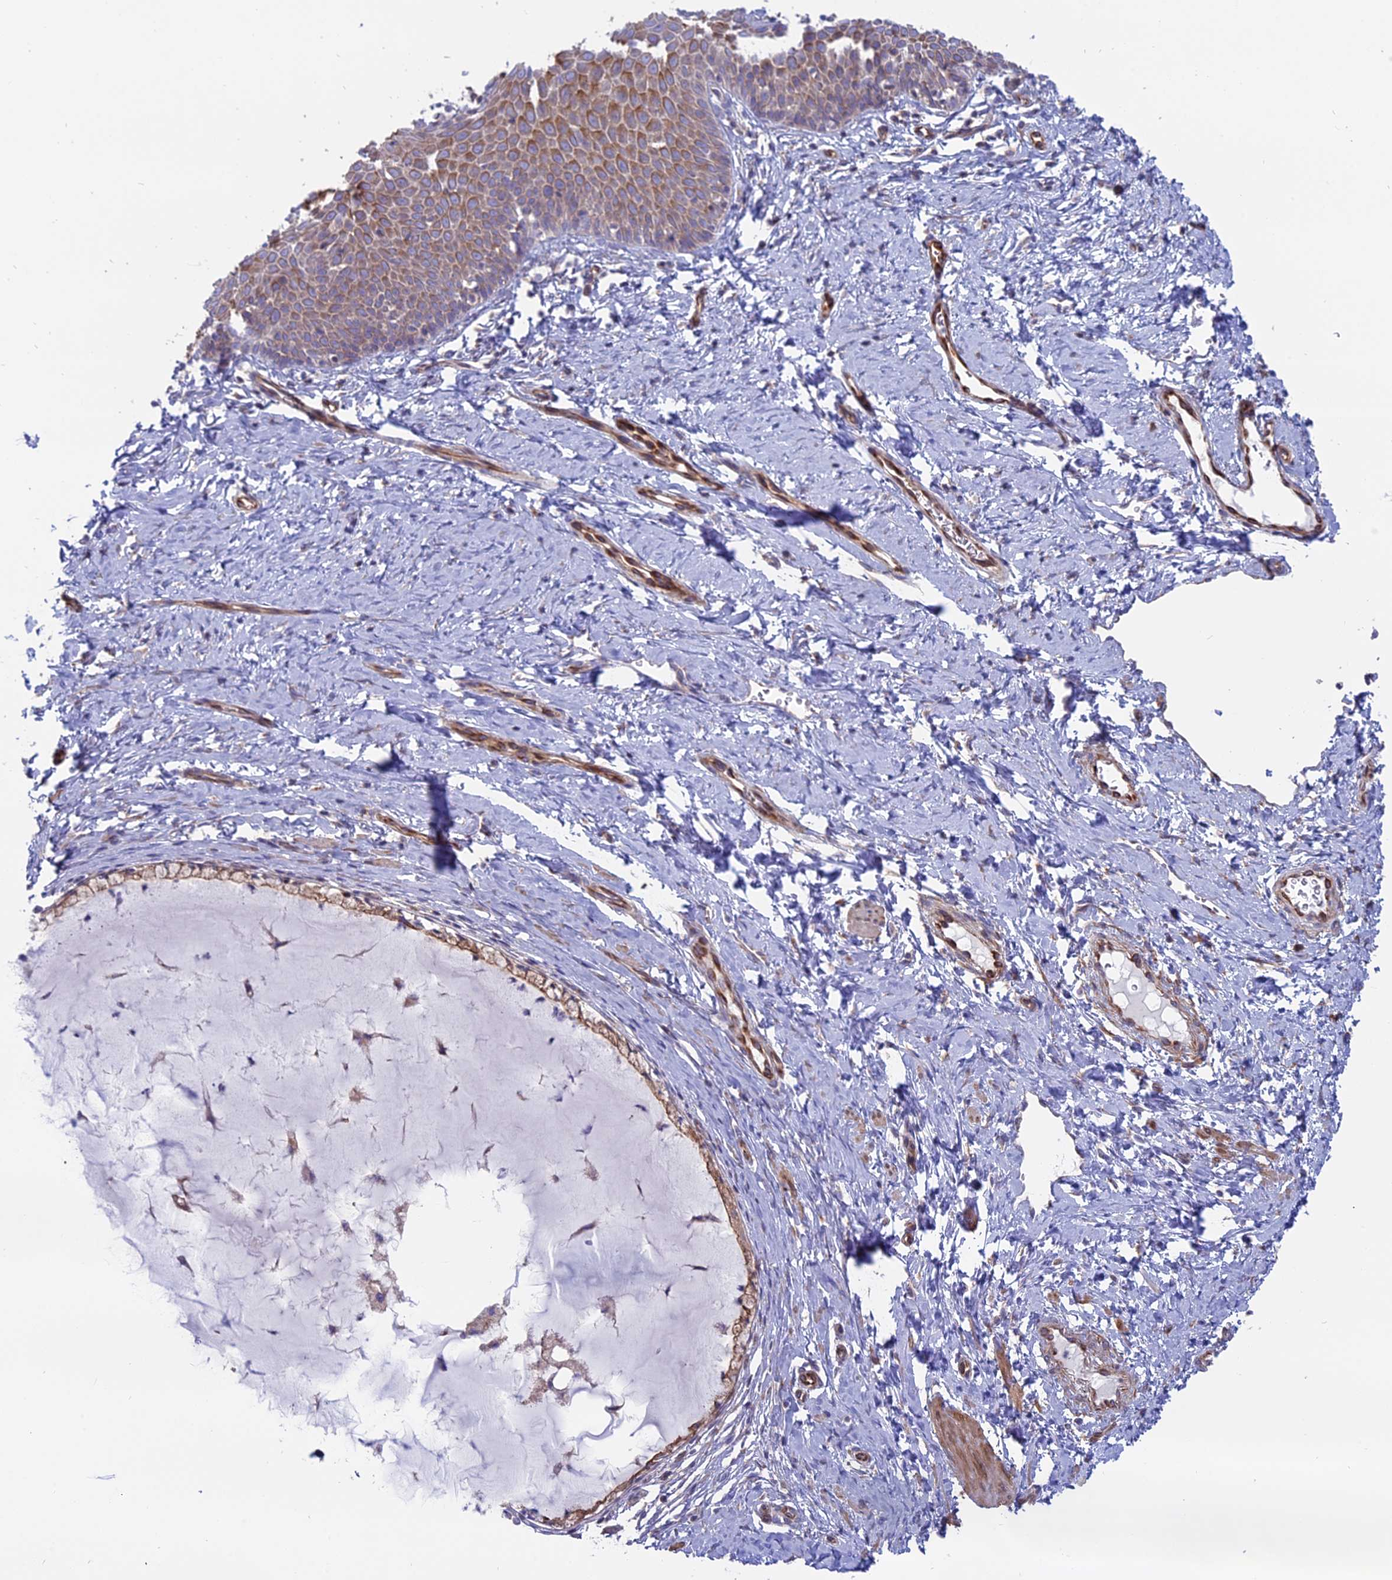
{"staining": {"intensity": "moderate", "quantity": ">75%", "location": "cytoplasmic/membranous"}, "tissue": "cervix", "cell_type": "Glandular cells", "image_type": "normal", "snomed": [{"axis": "morphology", "description": "Normal tissue, NOS"}, {"axis": "topography", "description": "Cervix"}], "caption": "Protein expression analysis of unremarkable human cervix reveals moderate cytoplasmic/membranous staining in approximately >75% of glandular cells.", "gene": "MYO5B", "patient": {"sex": "female", "age": 36}}